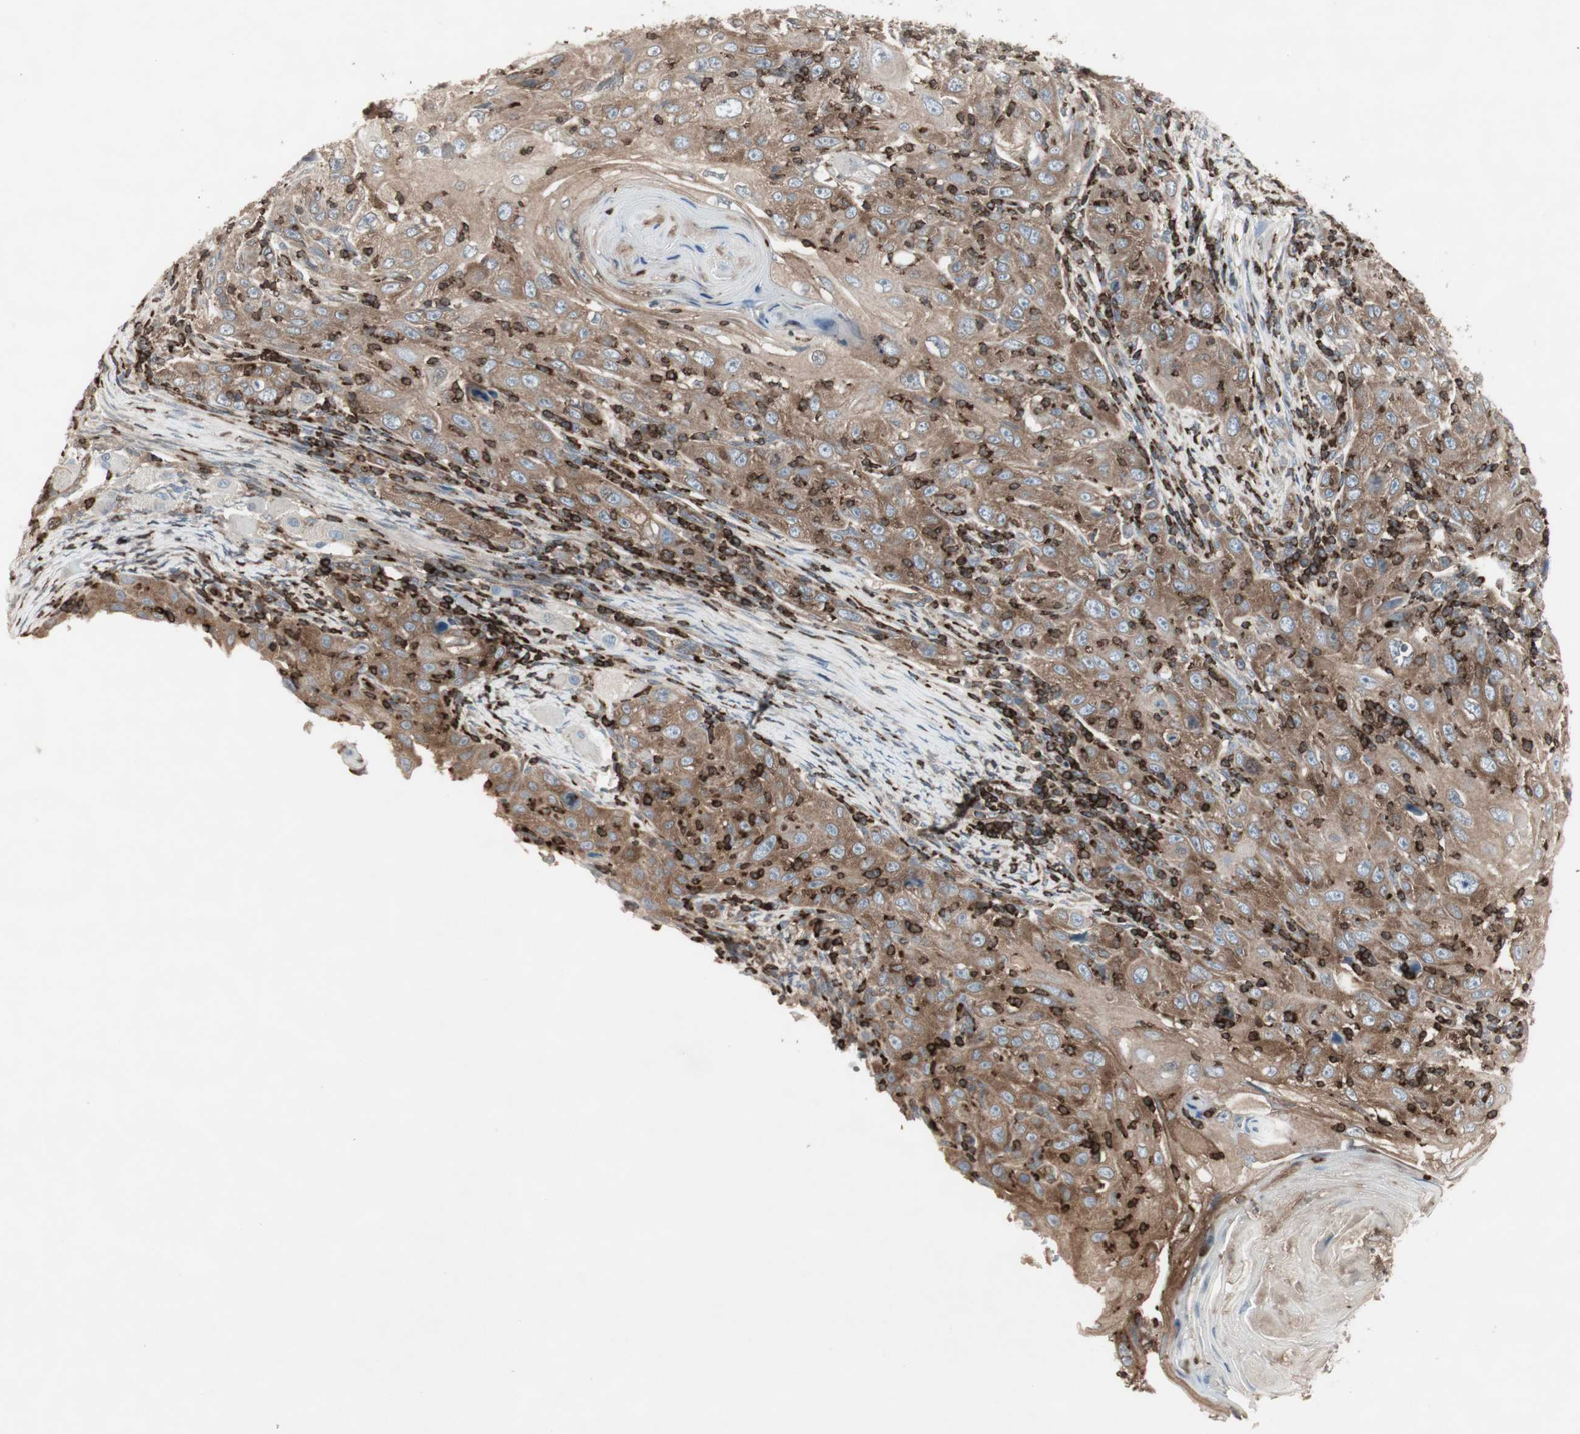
{"staining": {"intensity": "weak", "quantity": ">75%", "location": "cytoplasmic/membranous"}, "tissue": "skin cancer", "cell_type": "Tumor cells", "image_type": "cancer", "snomed": [{"axis": "morphology", "description": "Squamous cell carcinoma, NOS"}, {"axis": "topography", "description": "Skin"}], "caption": "A brown stain shows weak cytoplasmic/membranous staining of a protein in skin cancer tumor cells.", "gene": "ARHGEF1", "patient": {"sex": "female", "age": 88}}